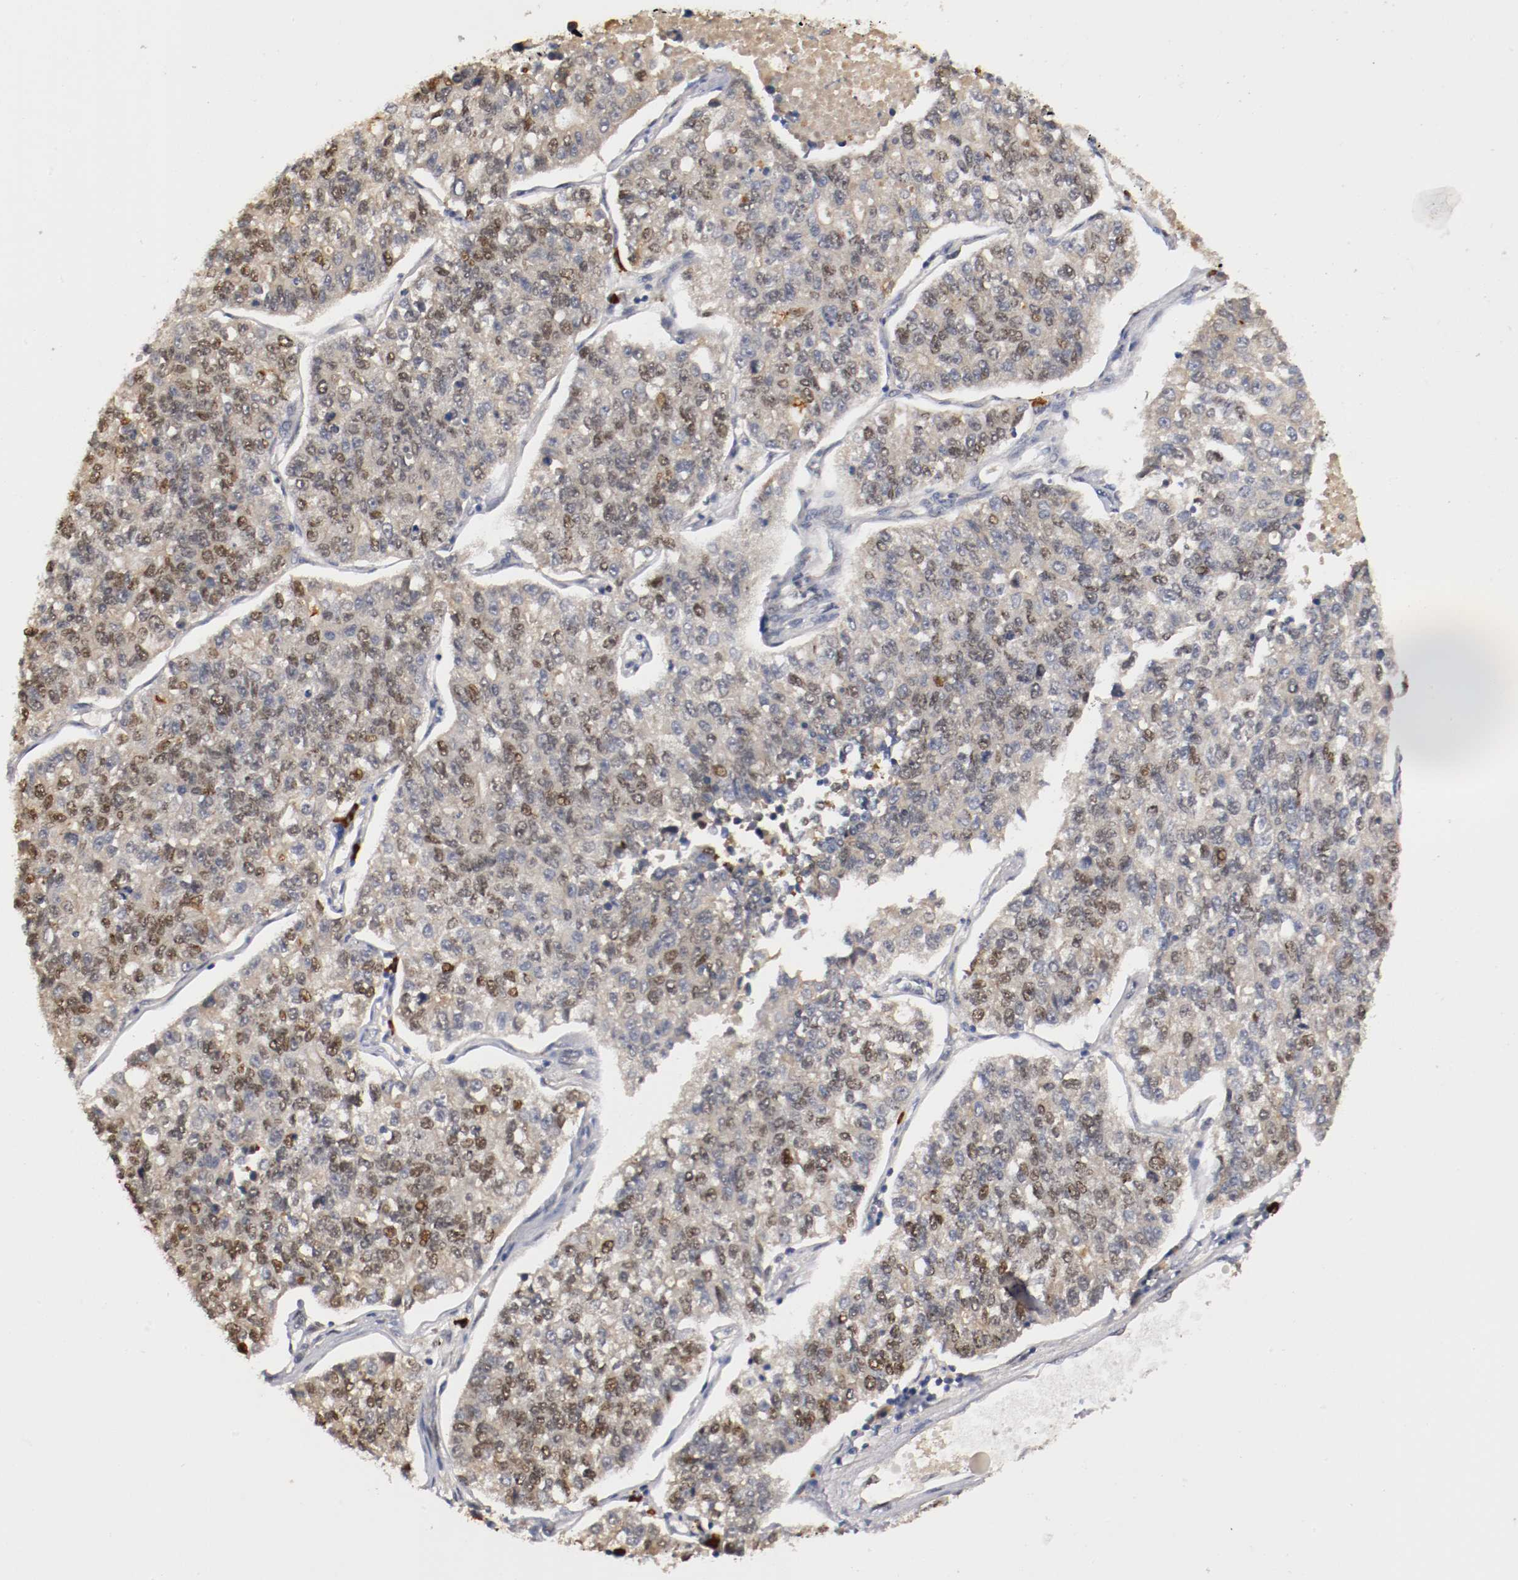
{"staining": {"intensity": "moderate", "quantity": "25%-75%", "location": "nuclear"}, "tissue": "lung cancer", "cell_type": "Tumor cells", "image_type": "cancer", "snomed": [{"axis": "morphology", "description": "Adenocarcinoma, NOS"}, {"axis": "topography", "description": "Lung"}], "caption": "Human lung cancer stained with a protein marker reveals moderate staining in tumor cells.", "gene": "DNMT3B", "patient": {"sex": "male", "age": 49}}